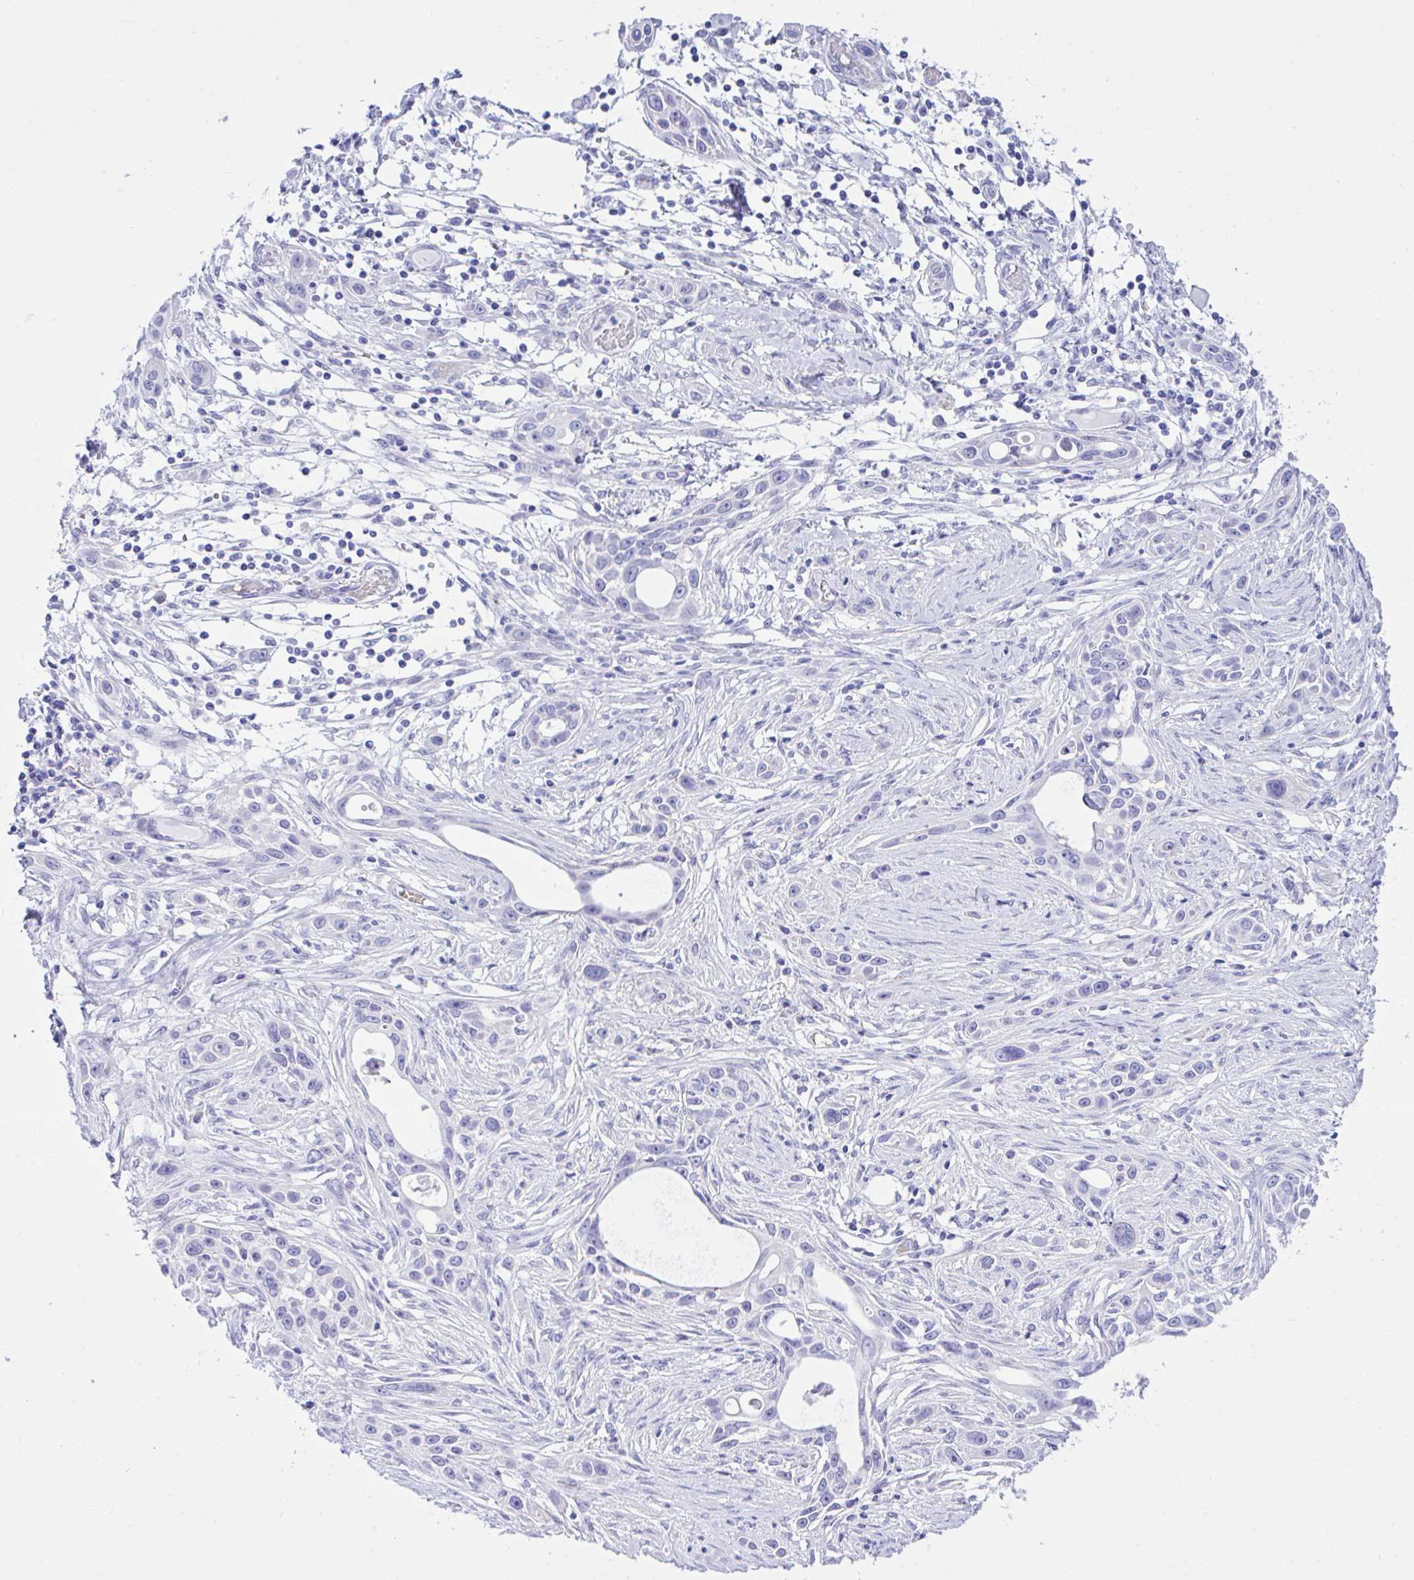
{"staining": {"intensity": "negative", "quantity": "none", "location": "none"}, "tissue": "skin cancer", "cell_type": "Tumor cells", "image_type": "cancer", "snomed": [{"axis": "morphology", "description": "Squamous cell carcinoma, NOS"}, {"axis": "topography", "description": "Skin"}], "caption": "This micrograph is of skin cancer stained with IHC to label a protein in brown with the nuclei are counter-stained blue. There is no staining in tumor cells. Brightfield microscopy of IHC stained with DAB (3,3'-diaminobenzidine) (brown) and hematoxylin (blue), captured at high magnification.", "gene": "SEL1L2", "patient": {"sex": "female", "age": 69}}